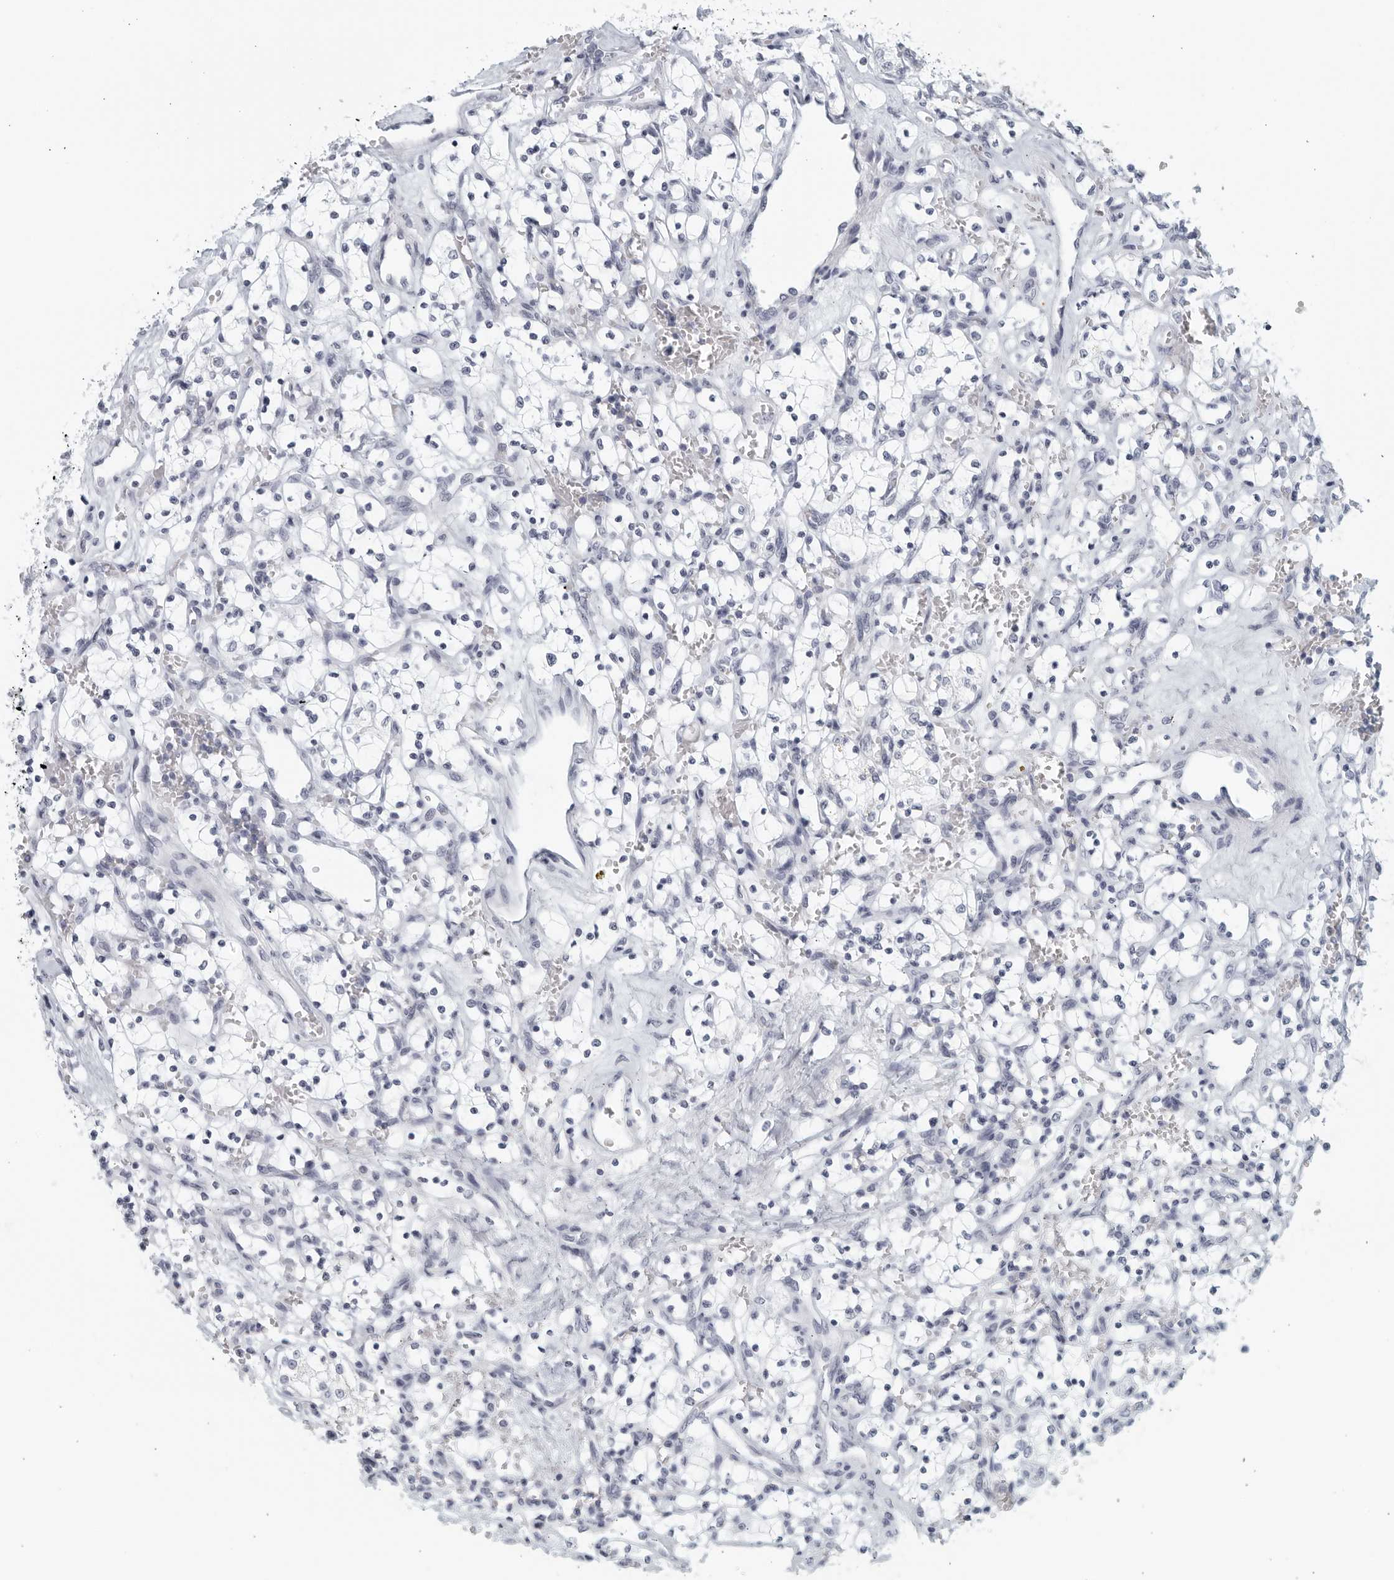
{"staining": {"intensity": "negative", "quantity": "none", "location": "none"}, "tissue": "renal cancer", "cell_type": "Tumor cells", "image_type": "cancer", "snomed": [{"axis": "morphology", "description": "Adenocarcinoma, NOS"}, {"axis": "topography", "description": "Kidney"}], "caption": "Immunohistochemistry micrograph of renal cancer stained for a protein (brown), which displays no expression in tumor cells.", "gene": "KLK7", "patient": {"sex": "female", "age": 69}}